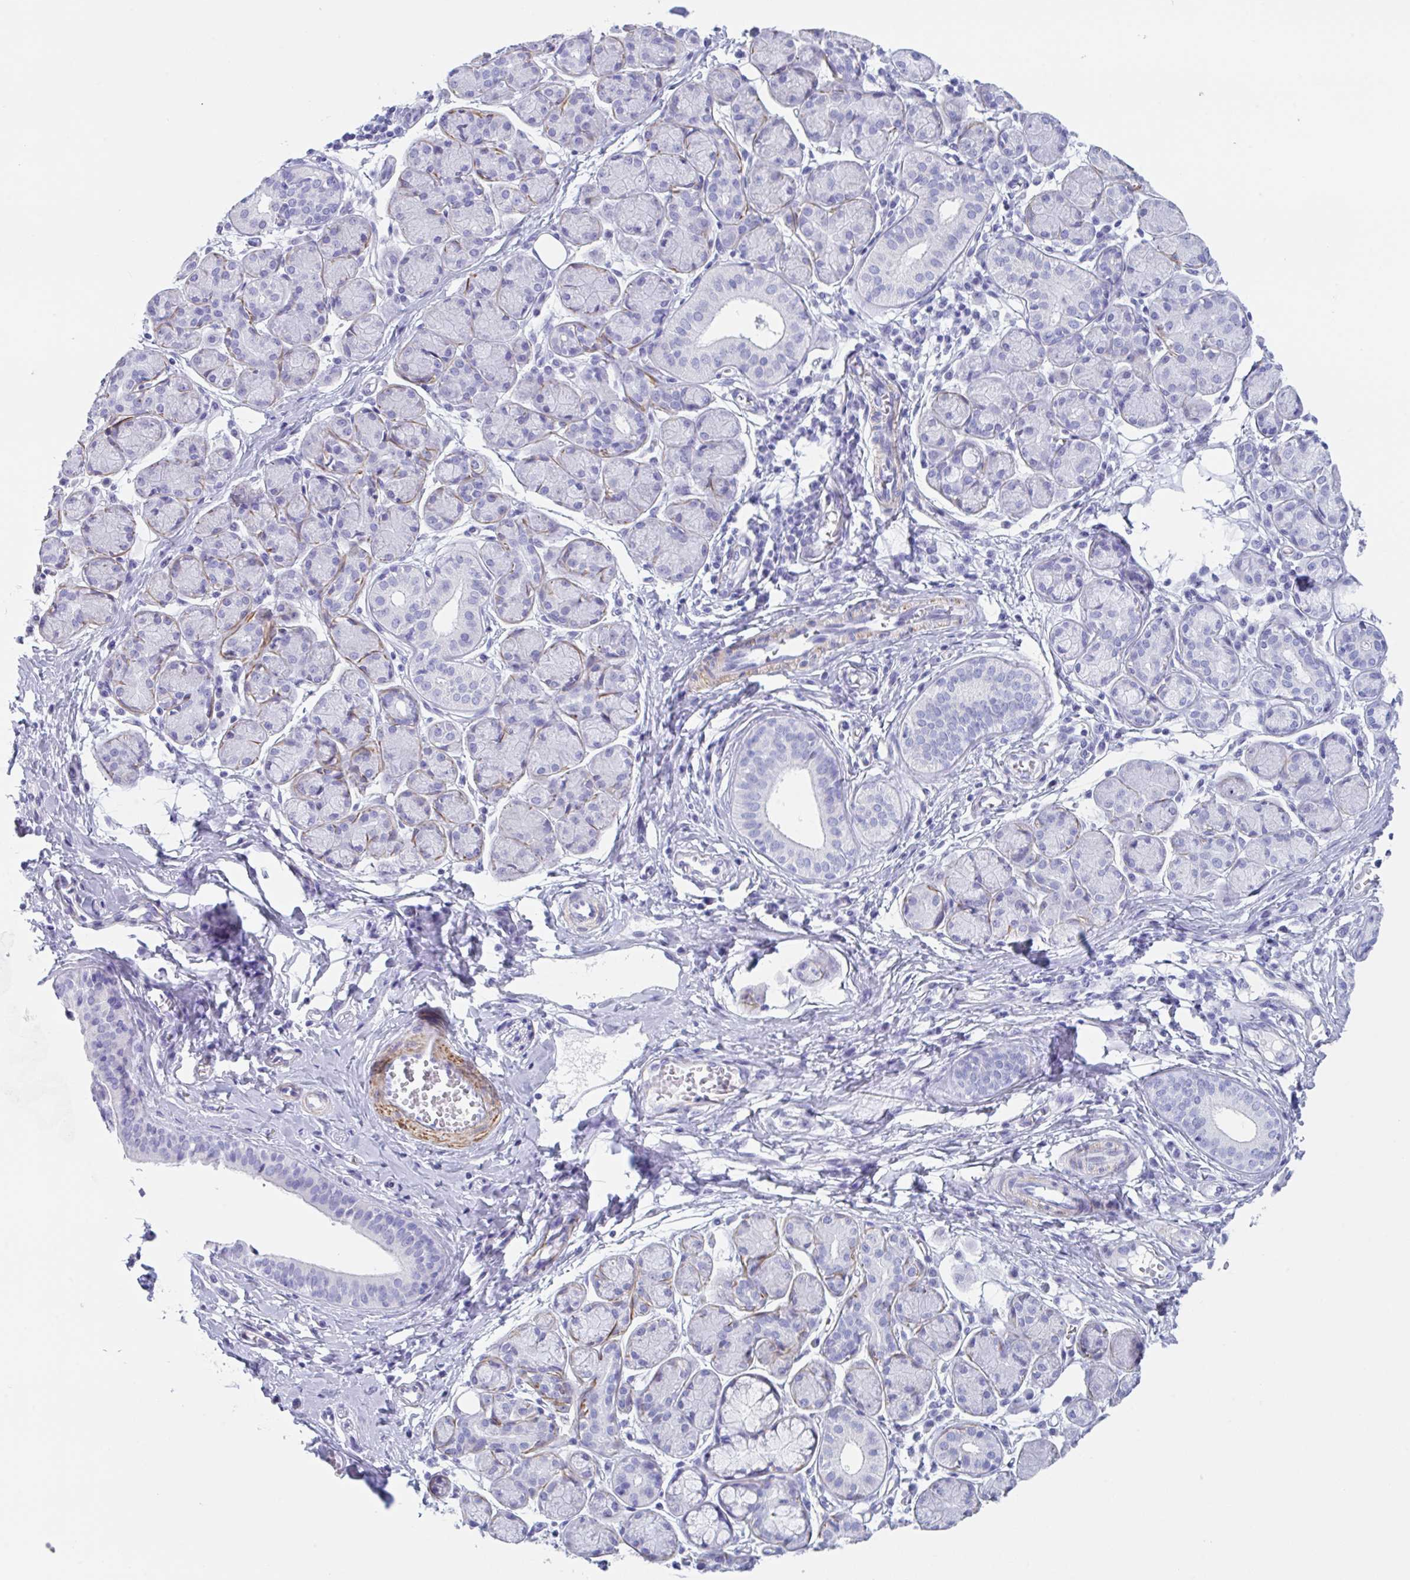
{"staining": {"intensity": "negative", "quantity": "none", "location": "none"}, "tissue": "salivary gland", "cell_type": "Glandular cells", "image_type": "normal", "snomed": [{"axis": "morphology", "description": "Normal tissue, NOS"}, {"axis": "morphology", "description": "Inflammation, NOS"}, {"axis": "topography", "description": "Lymph node"}, {"axis": "topography", "description": "Salivary gland"}], "caption": "This is an immunohistochemistry photomicrograph of benign human salivary gland. There is no expression in glandular cells.", "gene": "TAS2R41", "patient": {"sex": "male", "age": 3}}